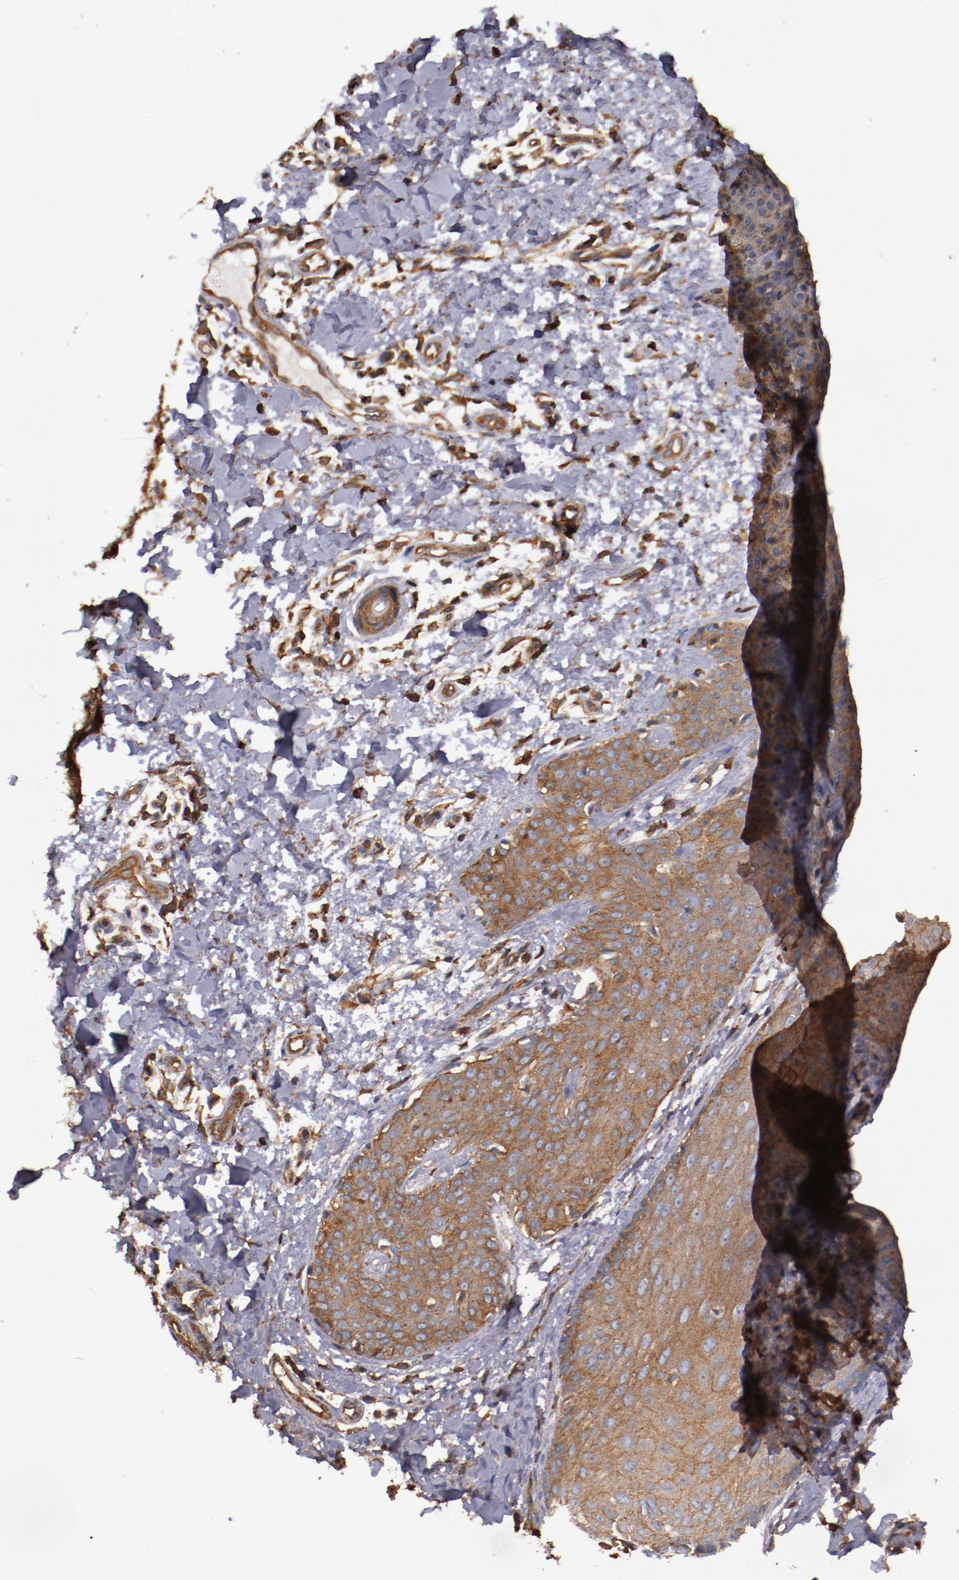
{"staining": {"intensity": "strong", "quantity": ">75%", "location": "cytoplasmic/membranous"}, "tissue": "skin cancer", "cell_type": "Tumor cells", "image_type": "cancer", "snomed": [{"axis": "morphology", "description": "Basal cell carcinoma"}, {"axis": "topography", "description": "Skin"}], "caption": "This is an image of immunohistochemistry (IHC) staining of basal cell carcinoma (skin), which shows strong staining in the cytoplasmic/membranous of tumor cells.", "gene": "TMOD3", "patient": {"sex": "male", "age": 67}}